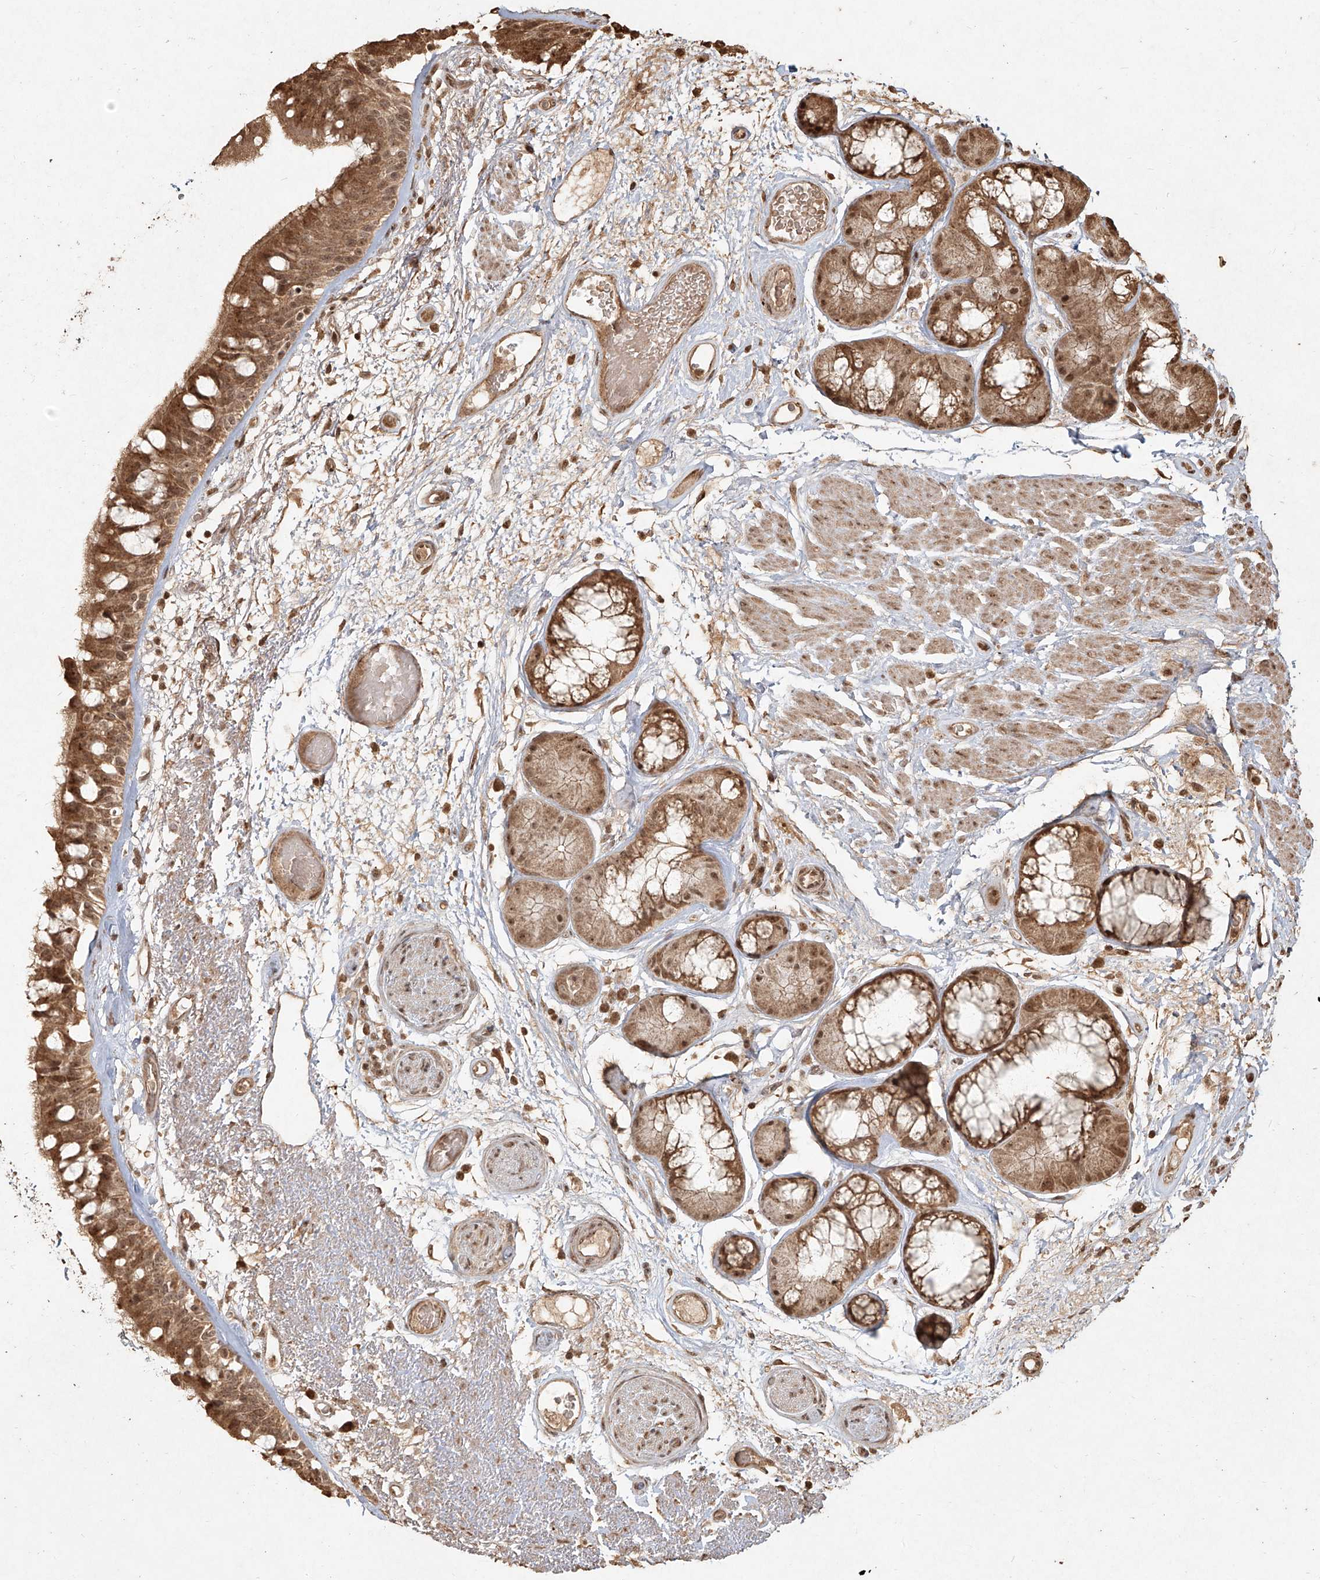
{"staining": {"intensity": "moderate", "quantity": ">75%", "location": "cytoplasmic/membranous,nuclear"}, "tissue": "bronchus", "cell_type": "Respiratory epithelial cells", "image_type": "normal", "snomed": [{"axis": "morphology", "description": "Normal tissue, NOS"}, {"axis": "morphology", "description": "Squamous cell carcinoma, NOS"}, {"axis": "topography", "description": "Lymph node"}, {"axis": "topography", "description": "Bronchus"}, {"axis": "topography", "description": "Lung"}], "caption": "The photomicrograph shows a brown stain indicating the presence of a protein in the cytoplasmic/membranous,nuclear of respiratory epithelial cells in bronchus.", "gene": "UBE2K", "patient": {"sex": "male", "age": 66}}